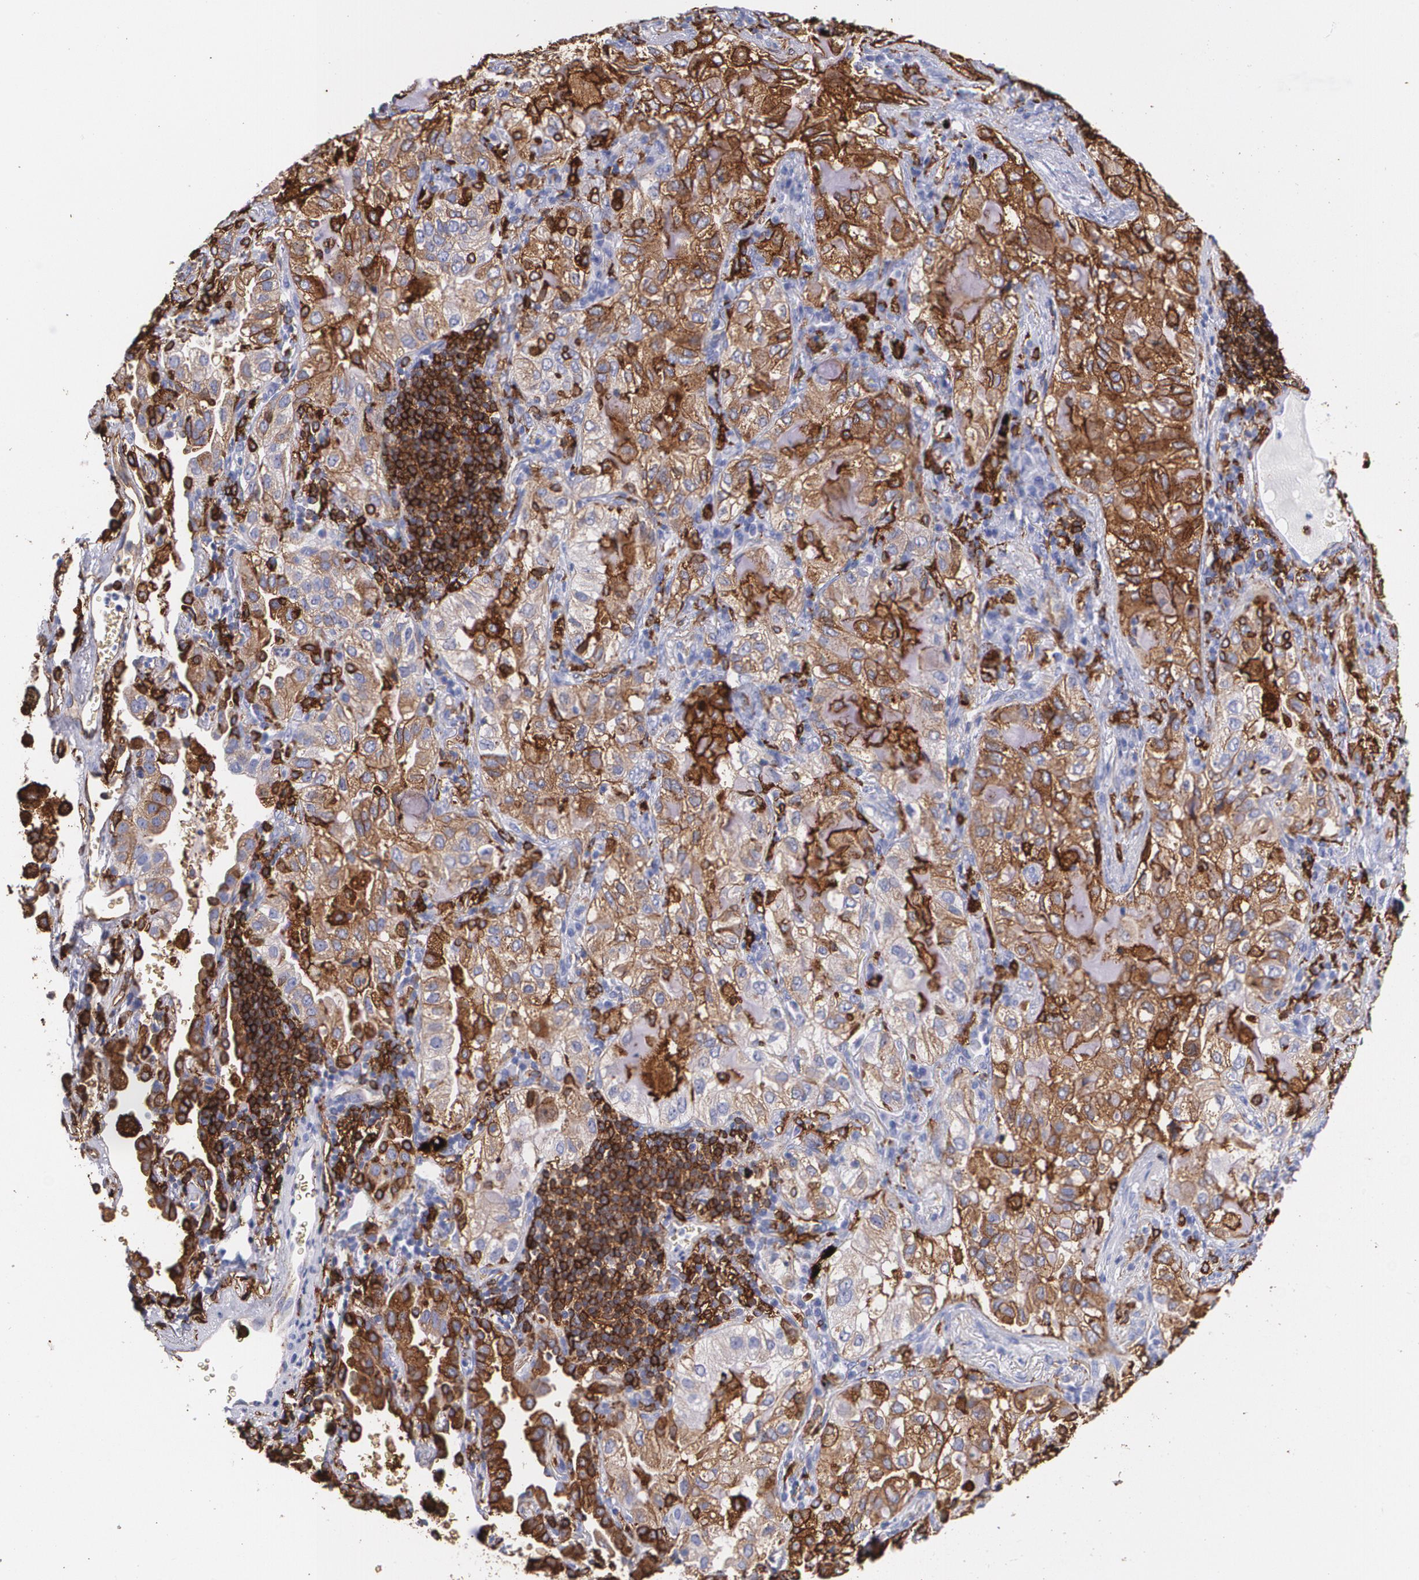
{"staining": {"intensity": "moderate", "quantity": "25%-75%", "location": "cytoplasmic/membranous"}, "tissue": "lung cancer", "cell_type": "Tumor cells", "image_type": "cancer", "snomed": [{"axis": "morphology", "description": "Adenocarcinoma, NOS"}, {"axis": "topography", "description": "Lung"}], "caption": "Immunohistochemistry (IHC) (DAB (3,3'-diaminobenzidine)) staining of lung cancer (adenocarcinoma) displays moderate cytoplasmic/membranous protein staining in about 25%-75% of tumor cells.", "gene": "HLA-DRA", "patient": {"sex": "female", "age": 50}}